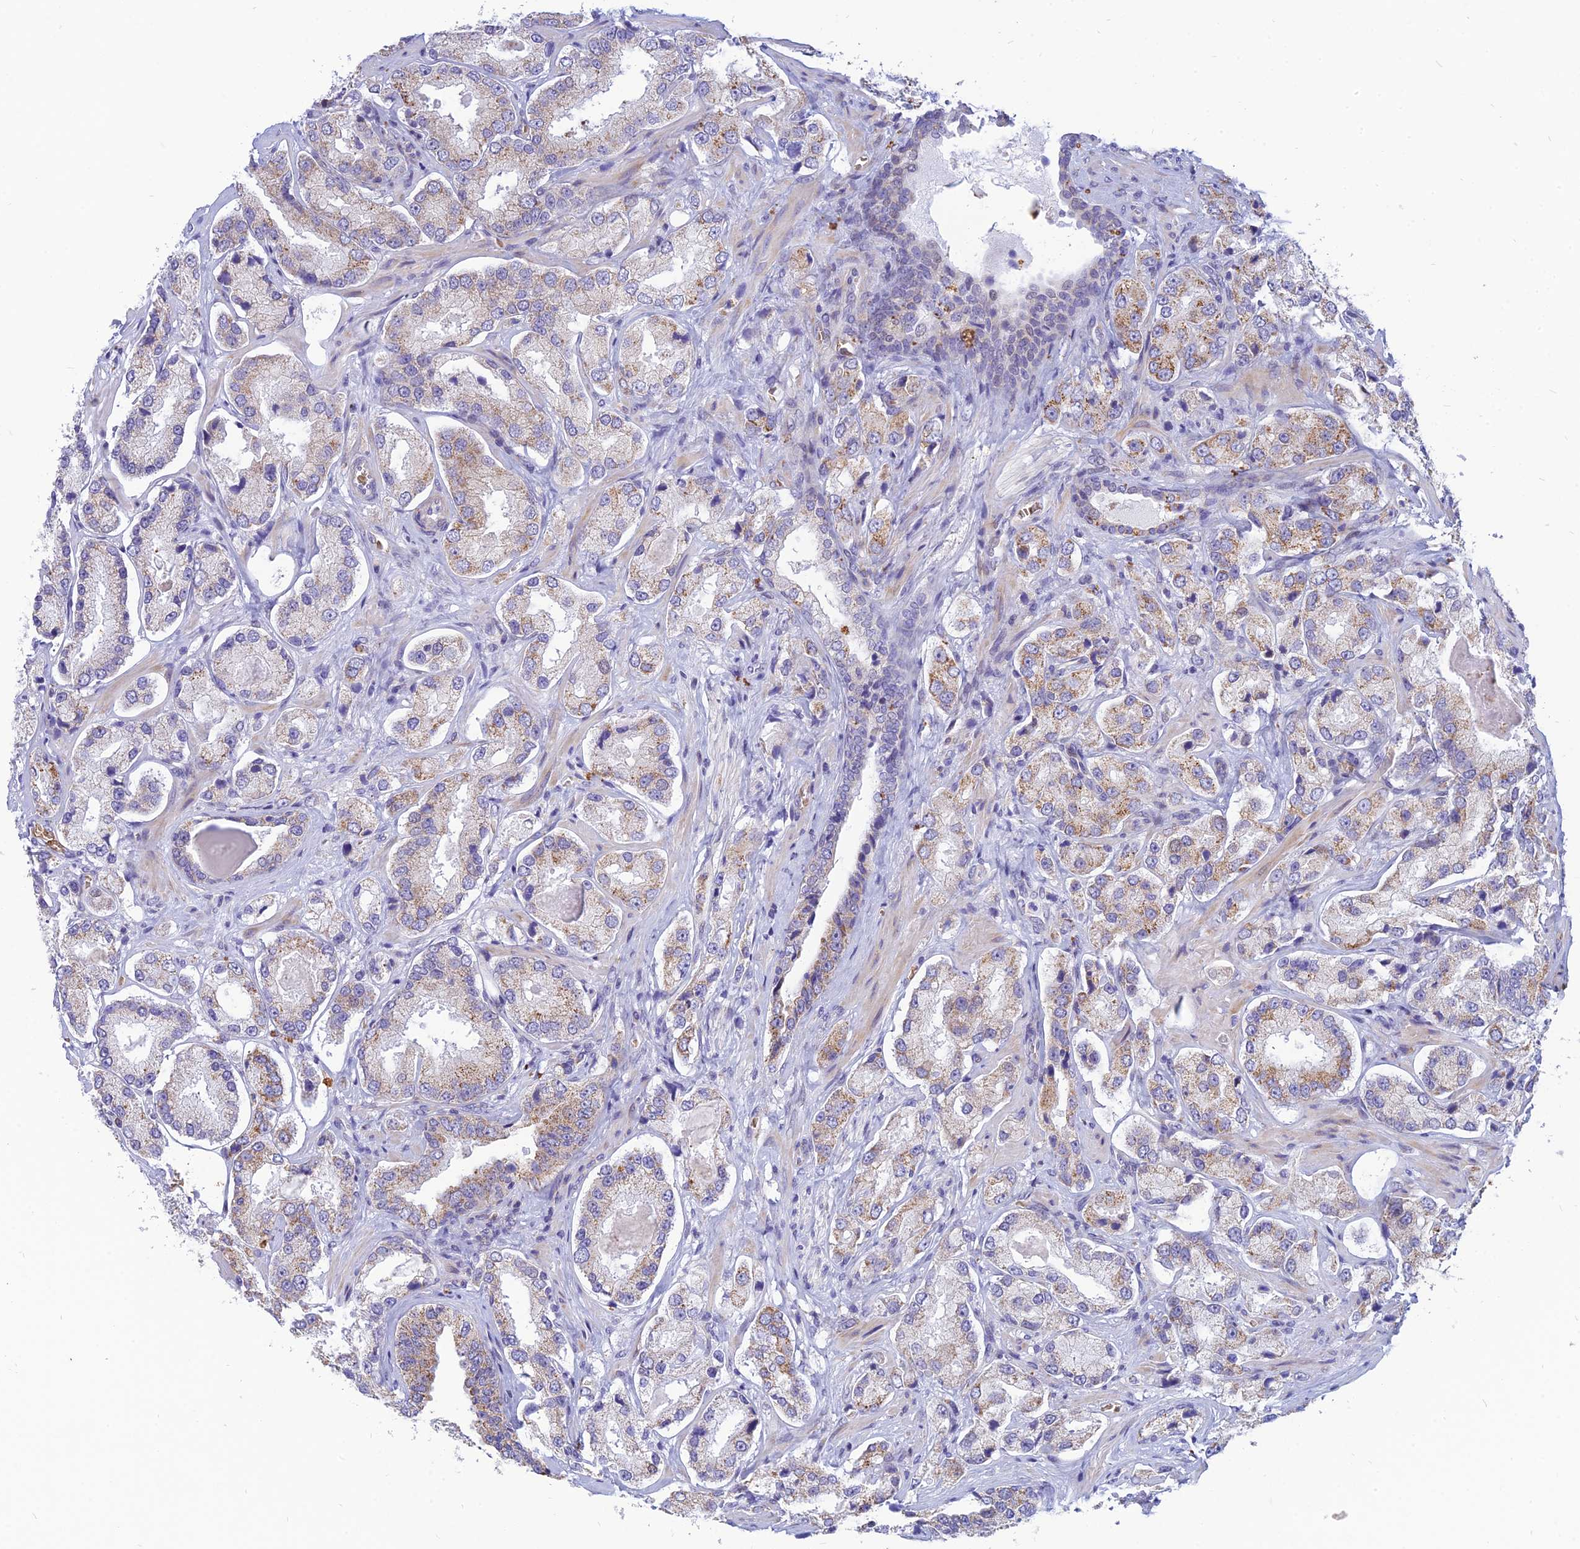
{"staining": {"intensity": "weak", "quantity": ">75%", "location": "cytoplasmic/membranous"}, "tissue": "prostate cancer", "cell_type": "Tumor cells", "image_type": "cancer", "snomed": [{"axis": "morphology", "description": "Adenocarcinoma, High grade"}, {"axis": "topography", "description": "Prostate"}], "caption": "Human prostate cancer (high-grade adenocarcinoma) stained for a protein (brown) reveals weak cytoplasmic/membranous positive positivity in approximately >75% of tumor cells.", "gene": "HHAT", "patient": {"sex": "male", "age": 64}}